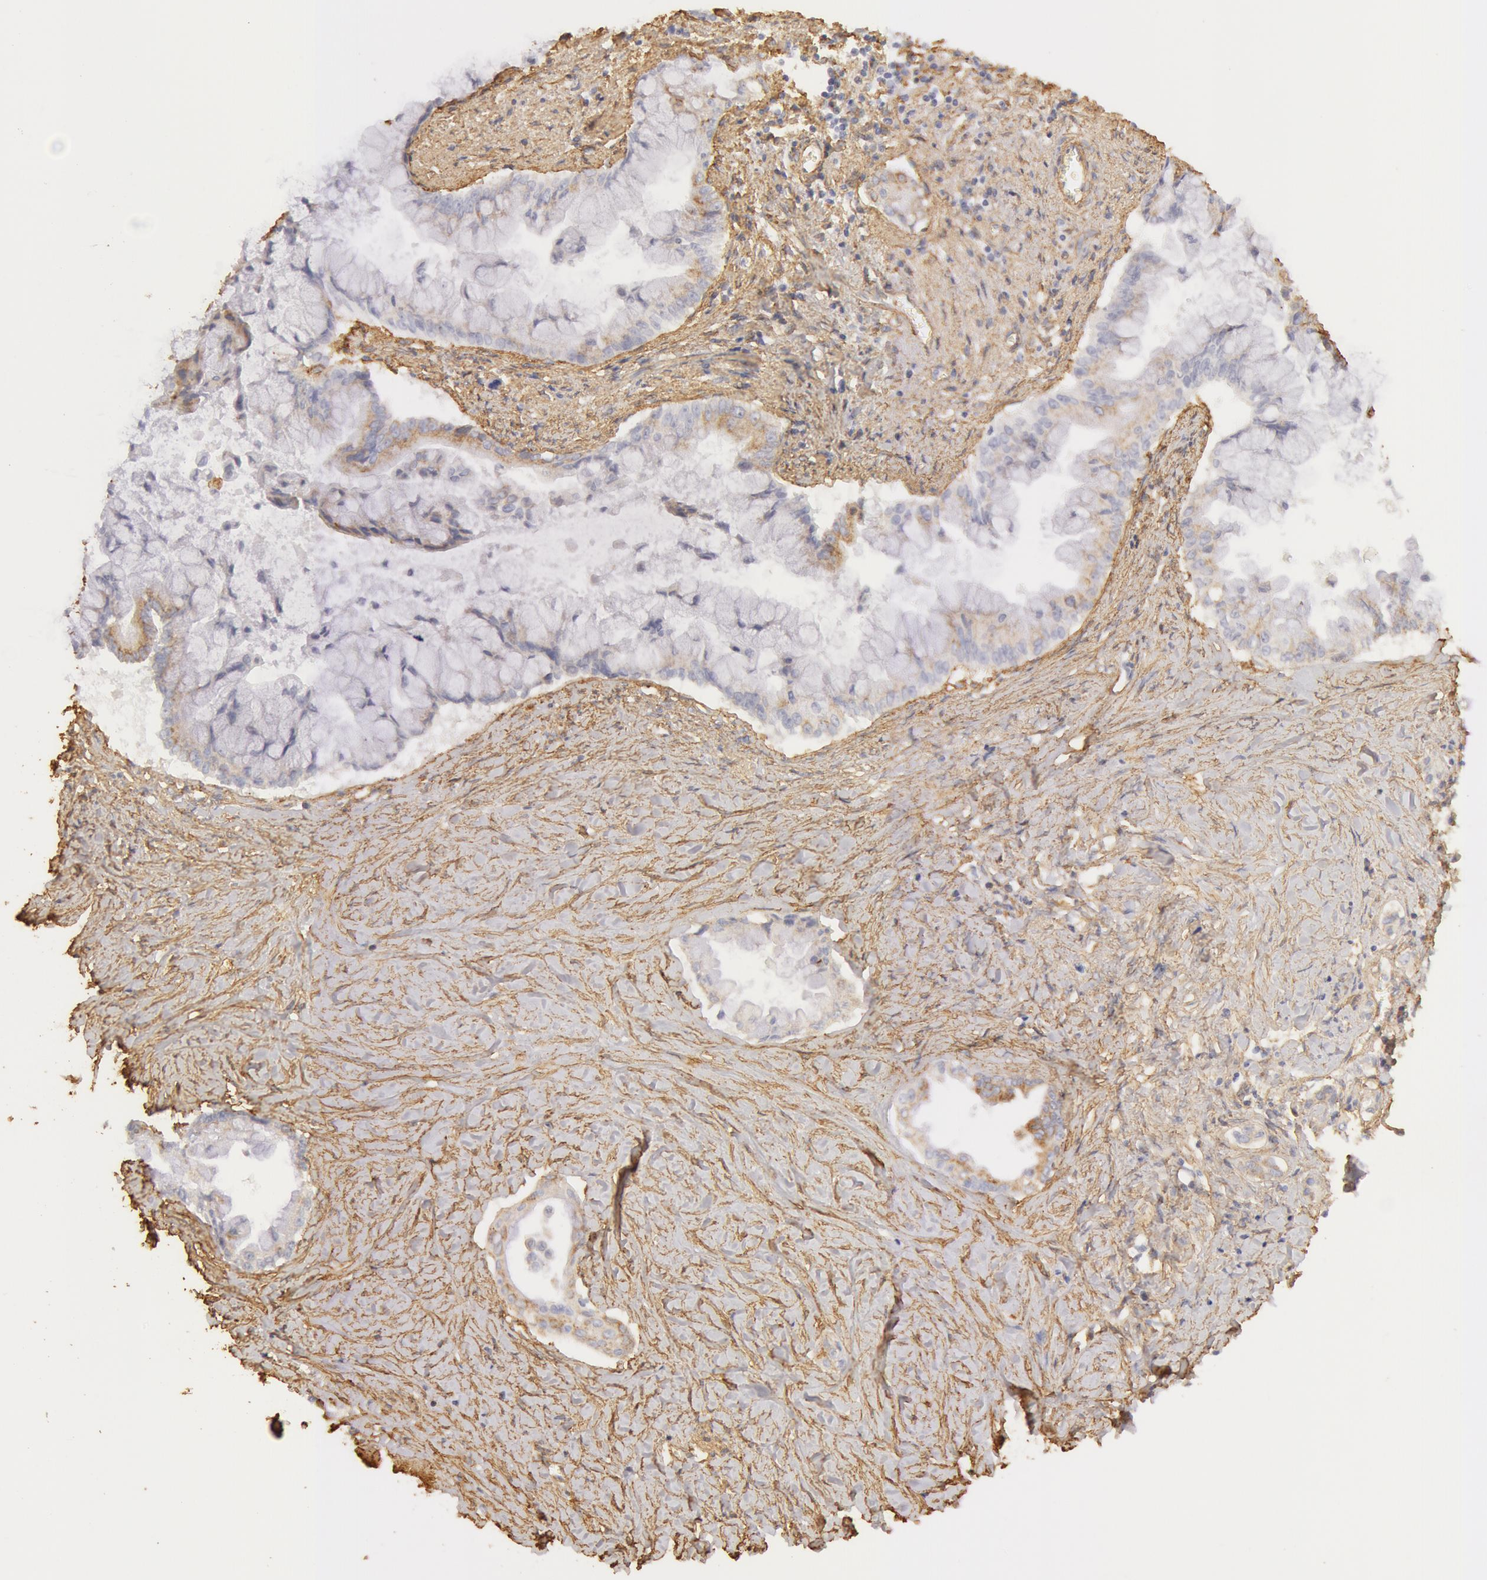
{"staining": {"intensity": "moderate", "quantity": "25%-75%", "location": "cytoplasmic/membranous"}, "tissue": "pancreatic cancer", "cell_type": "Tumor cells", "image_type": "cancer", "snomed": [{"axis": "morphology", "description": "Adenocarcinoma, NOS"}, {"axis": "topography", "description": "Pancreas"}], "caption": "Immunohistochemical staining of human adenocarcinoma (pancreatic) reveals medium levels of moderate cytoplasmic/membranous expression in approximately 25%-75% of tumor cells. The protein of interest is stained brown, and the nuclei are stained in blue (DAB IHC with brightfield microscopy, high magnification).", "gene": "COL4A1", "patient": {"sex": "male", "age": 59}}